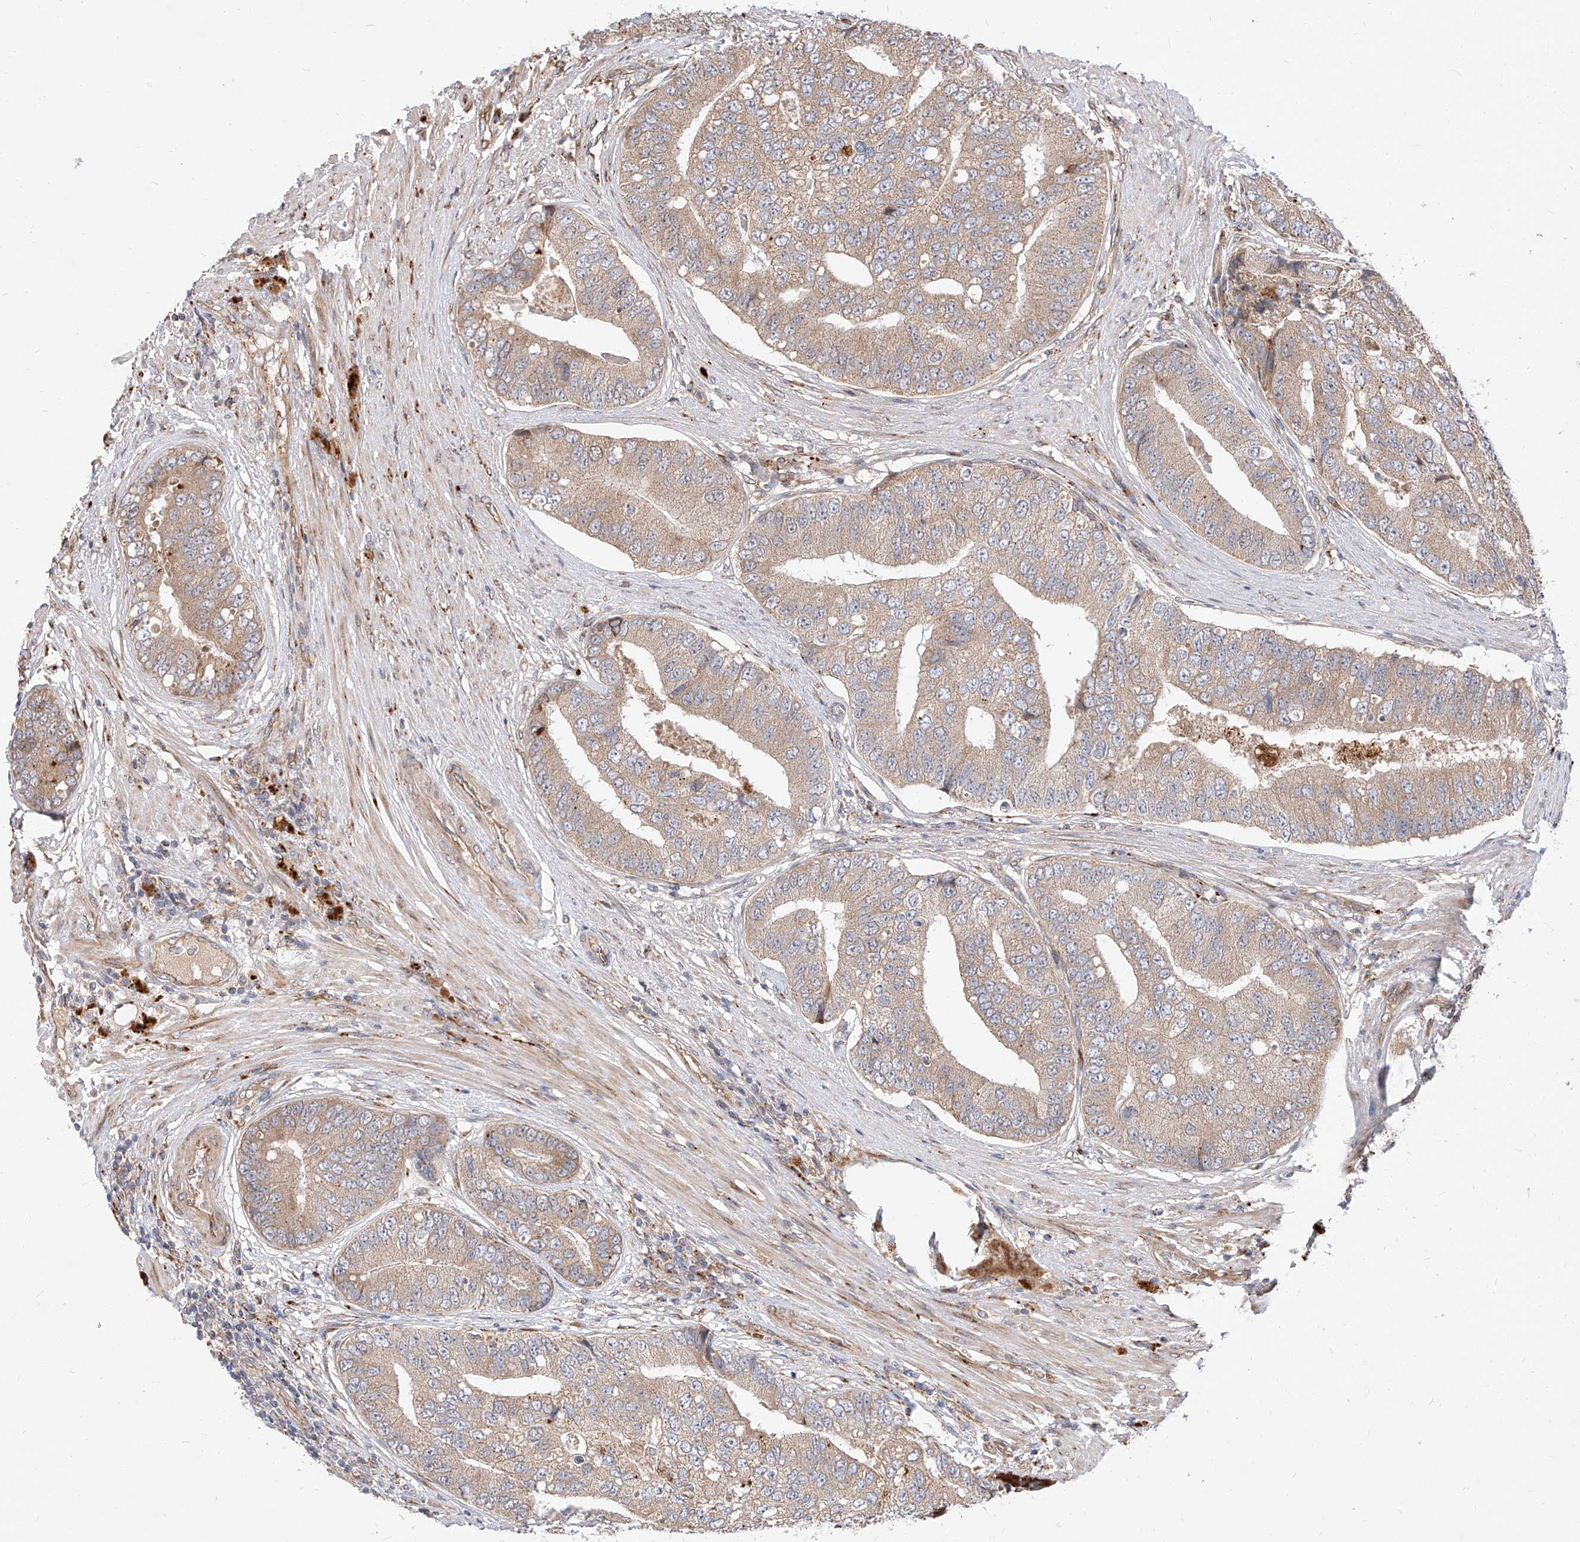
{"staining": {"intensity": "weak", "quantity": "25%-75%", "location": "cytoplasmic/membranous"}, "tissue": "prostate cancer", "cell_type": "Tumor cells", "image_type": "cancer", "snomed": [{"axis": "morphology", "description": "Adenocarcinoma, High grade"}, {"axis": "topography", "description": "Prostate"}], "caption": "Immunohistochemical staining of human adenocarcinoma (high-grade) (prostate) reveals low levels of weak cytoplasmic/membranous staining in approximately 25%-75% of tumor cells.", "gene": "DIRAS3", "patient": {"sex": "male", "age": 70}}